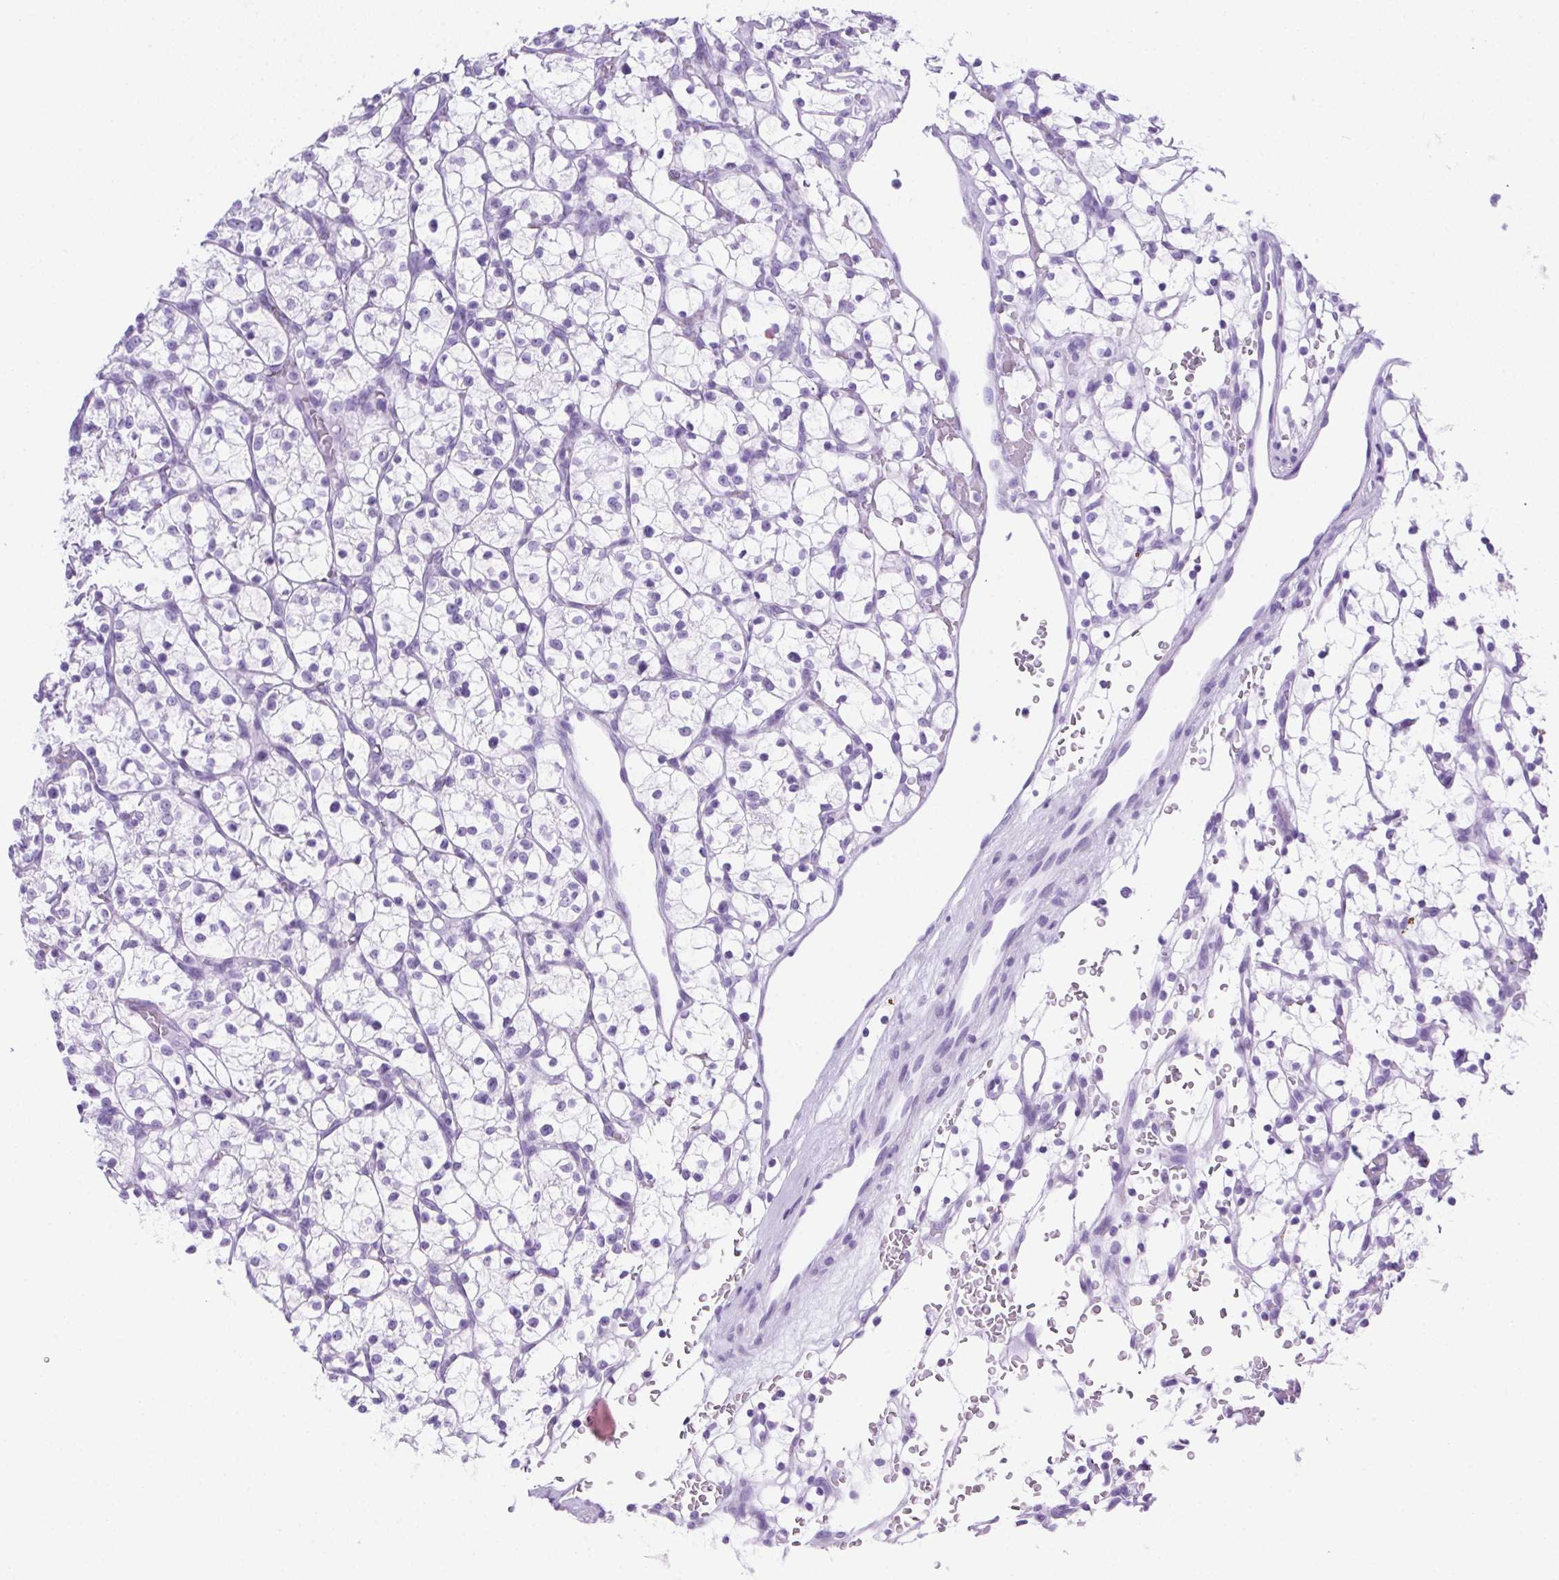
{"staining": {"intensity": "negative", "quantity": "none", "location": "none"}, "tissue": "renal cancer", "cell_type": "Tumor cells", "image_type": "cancer", "snomed": [{"axis": "morphology", "description": "Adenocarcinoma, NOS"}, {"axis": "topography", "description": "Kidney"}], "caption": "Immunohistochemical staining of human adenocarcinoma (renal) demonstrates no significant expression in tumor cells.", "gene": "SPACA5B", "patient": {"sex": "female", "age": 64}}